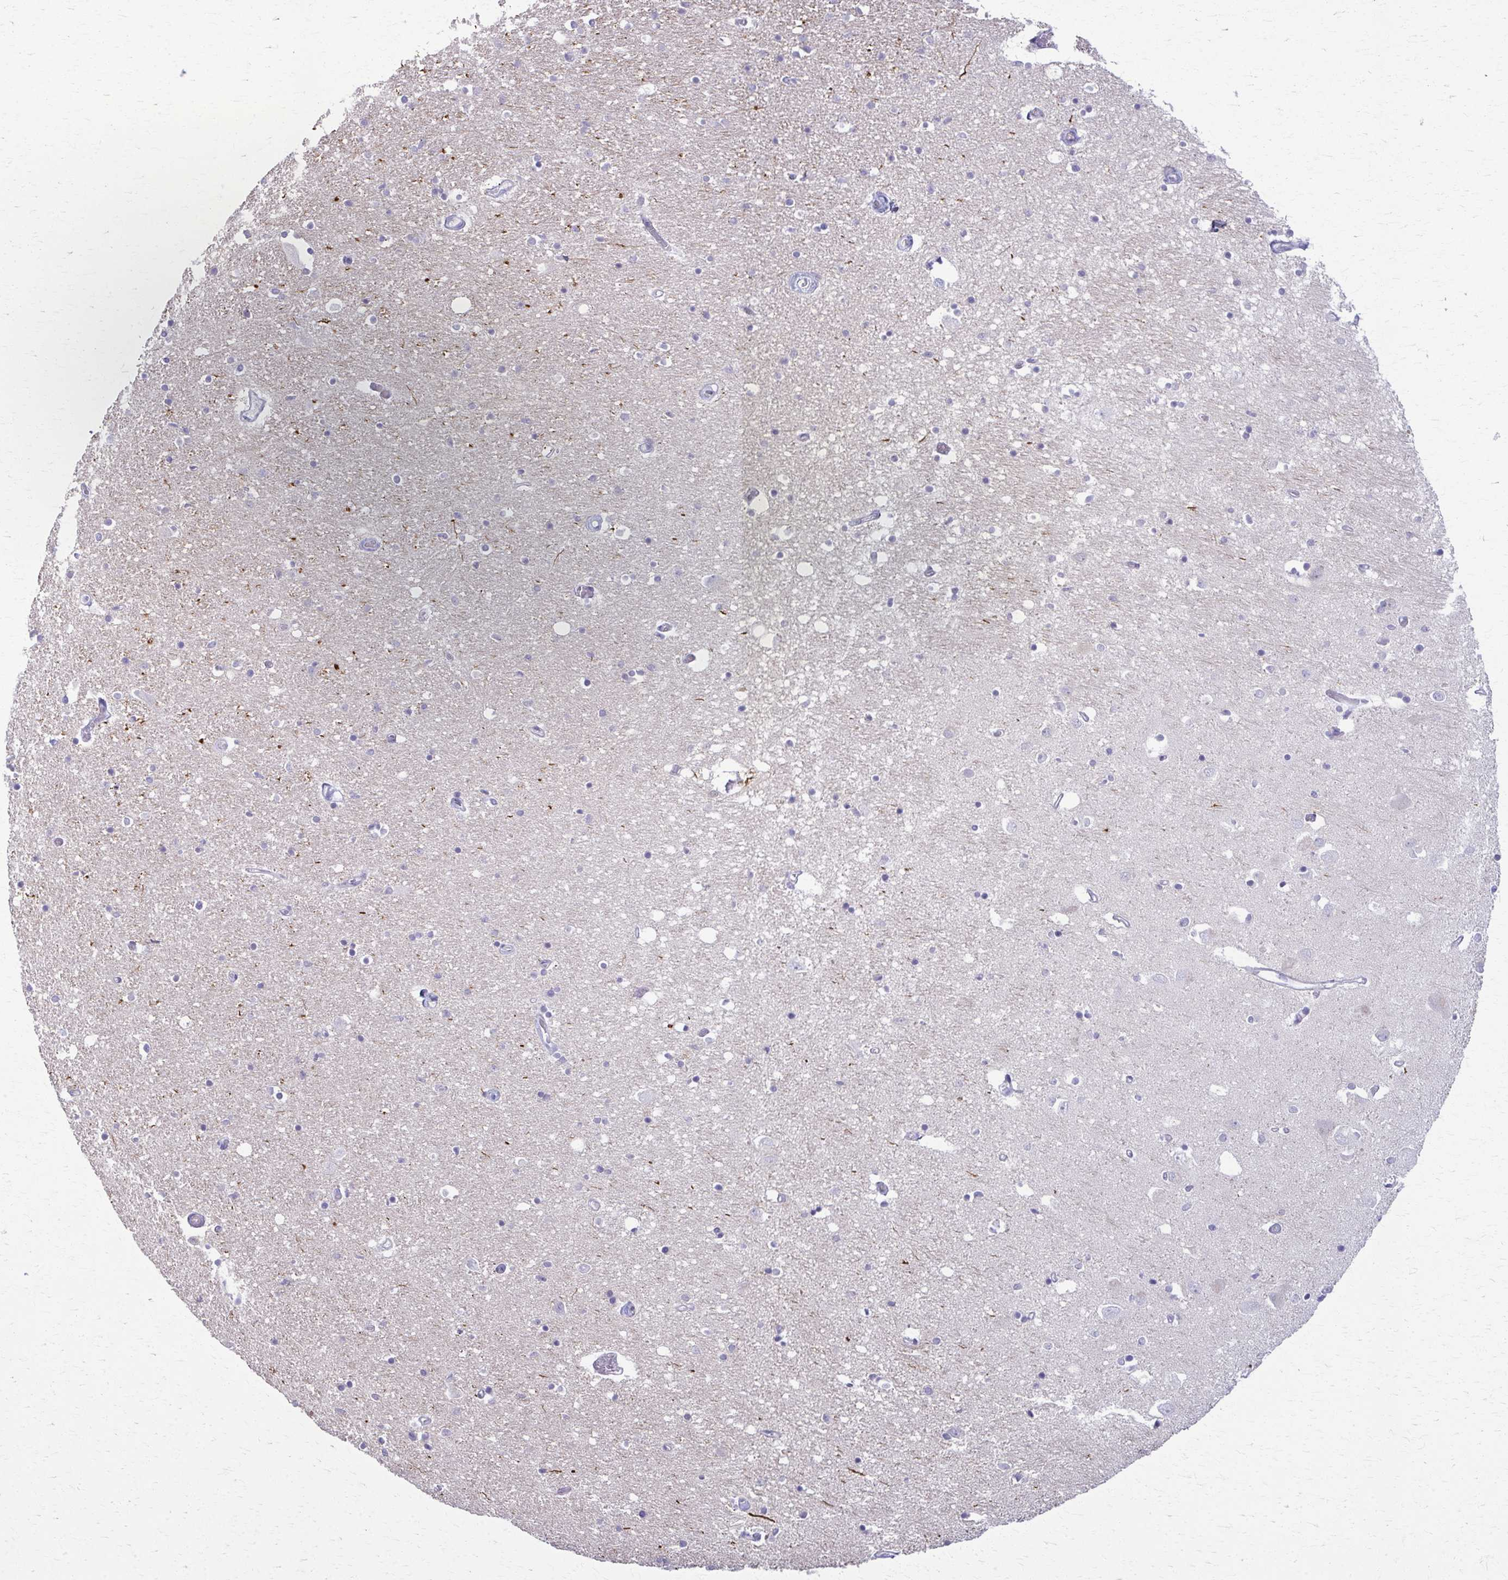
{"staining": {"intensity": "negative", "quantity": "none", "location": "none"}, "tissue": "caudate", "cell_type": "Glial cells", "image_type": "normal", "snomed": [{"axis": "morphology", "description": "Normal tissue, NOS"}, {"axis": "topography", "description": "Lateral ventricle wall"}, {"axis": "topography", "description": "Hippocampus"}], "caption": "Immunohistochemistry (IHC) of benign caudate demonstrates no expression in glial cells.", "gene": "ENSG00000275249", "patient": {"sex": "female", "age": 63}}